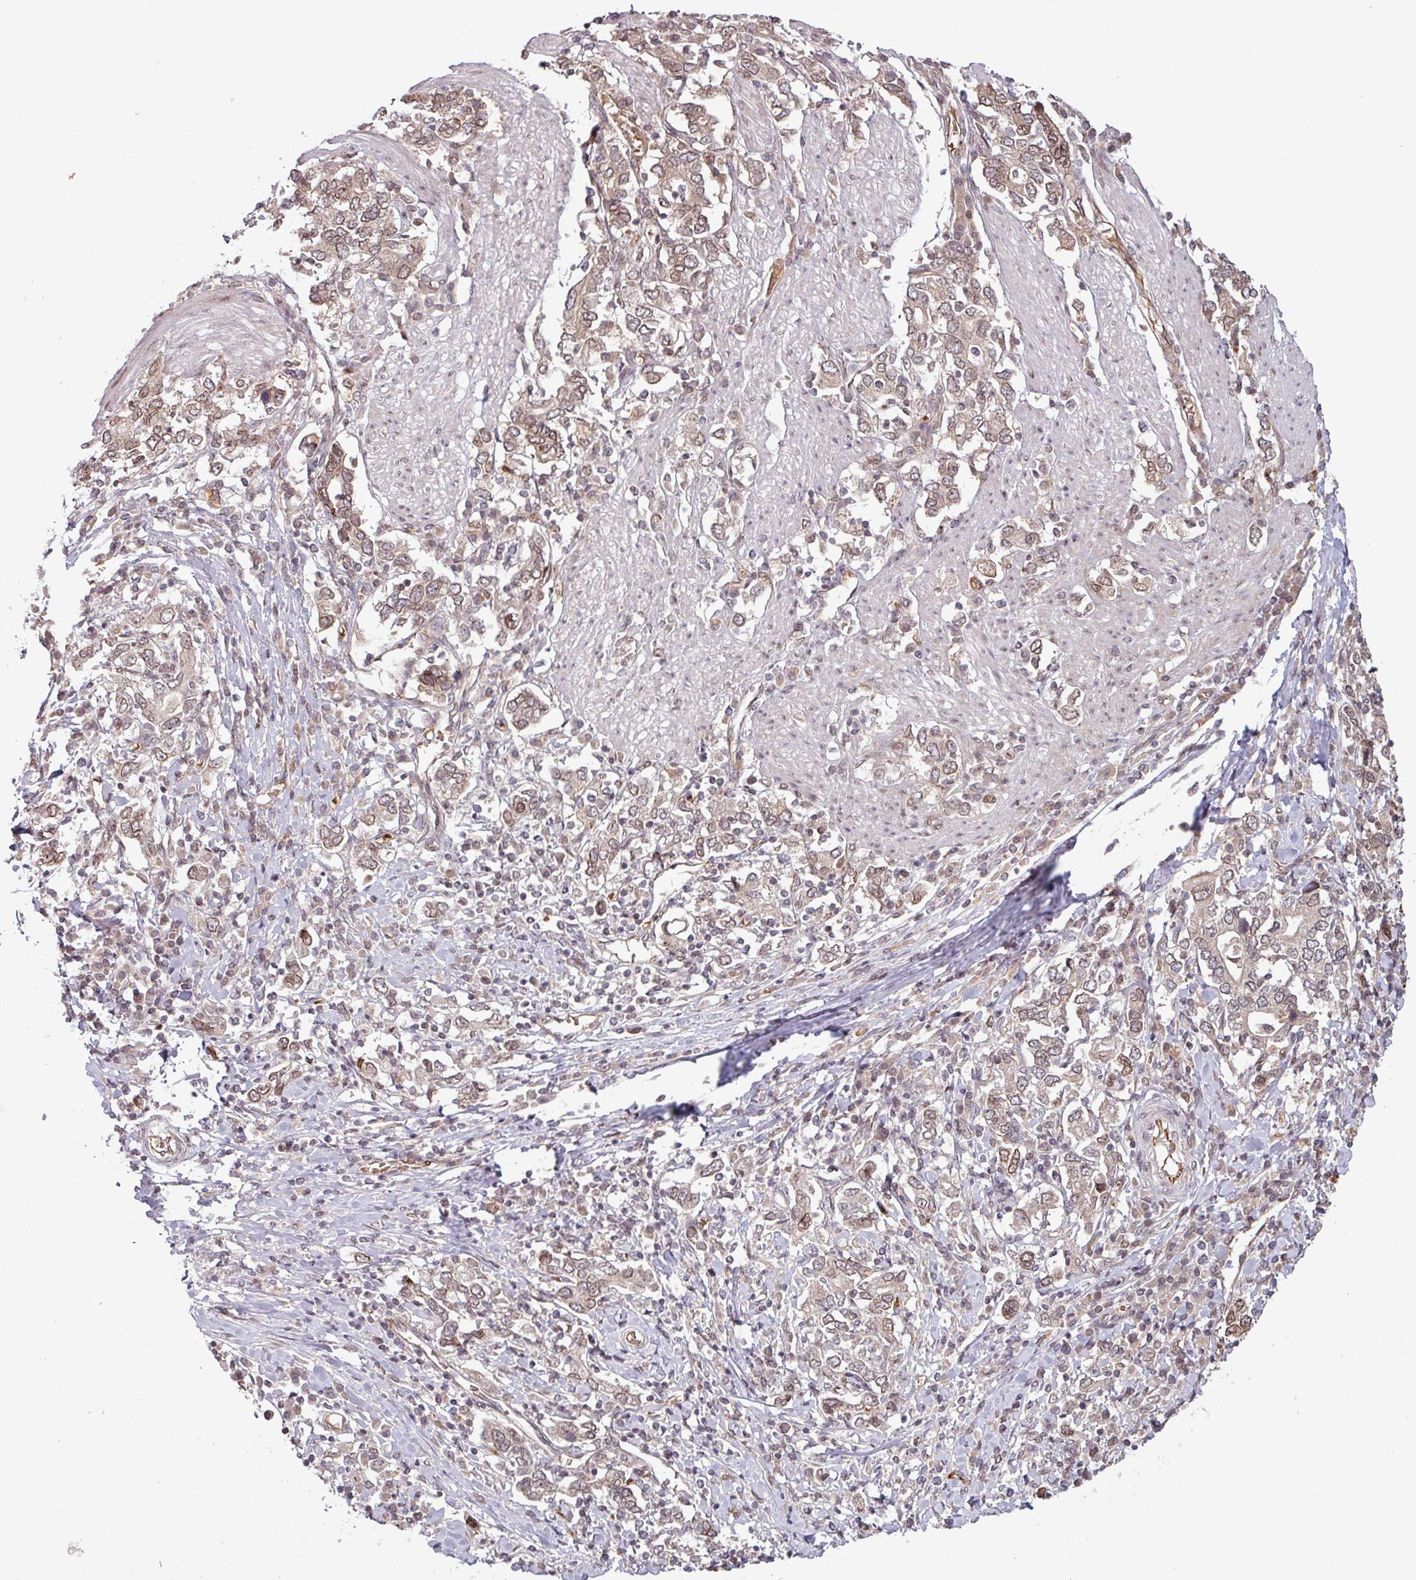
{"staining": {"intensity": "weak", "quantity": "25%-75%", "location": "cytoplasmic/membranous"}, "tissue": "stomach cancer", "cell_type": "Tumor cells", "image_type": "cancer", "snomed": [{"axis": "morphology", "description": "Adenocarcinoma, NOS"}, {"axis": "topography", "description": "Stomach, upper"}, {"axis": "topography", "description": "Stomach"}], "caption": "An immunohistochemistry (IHC) histopathology image of neoplastic tissue is shown. Protein staining in brown labels weak cytoplasmic/membranous positivity in stomach adenocarcinoma within tumor cells. (DAB (3,3'-diaminobenzidine) = brown stain, brightfield microscopy at high magnification).", "gene": "RBM4B", "patient": {"sex": "male", "age": 62}}